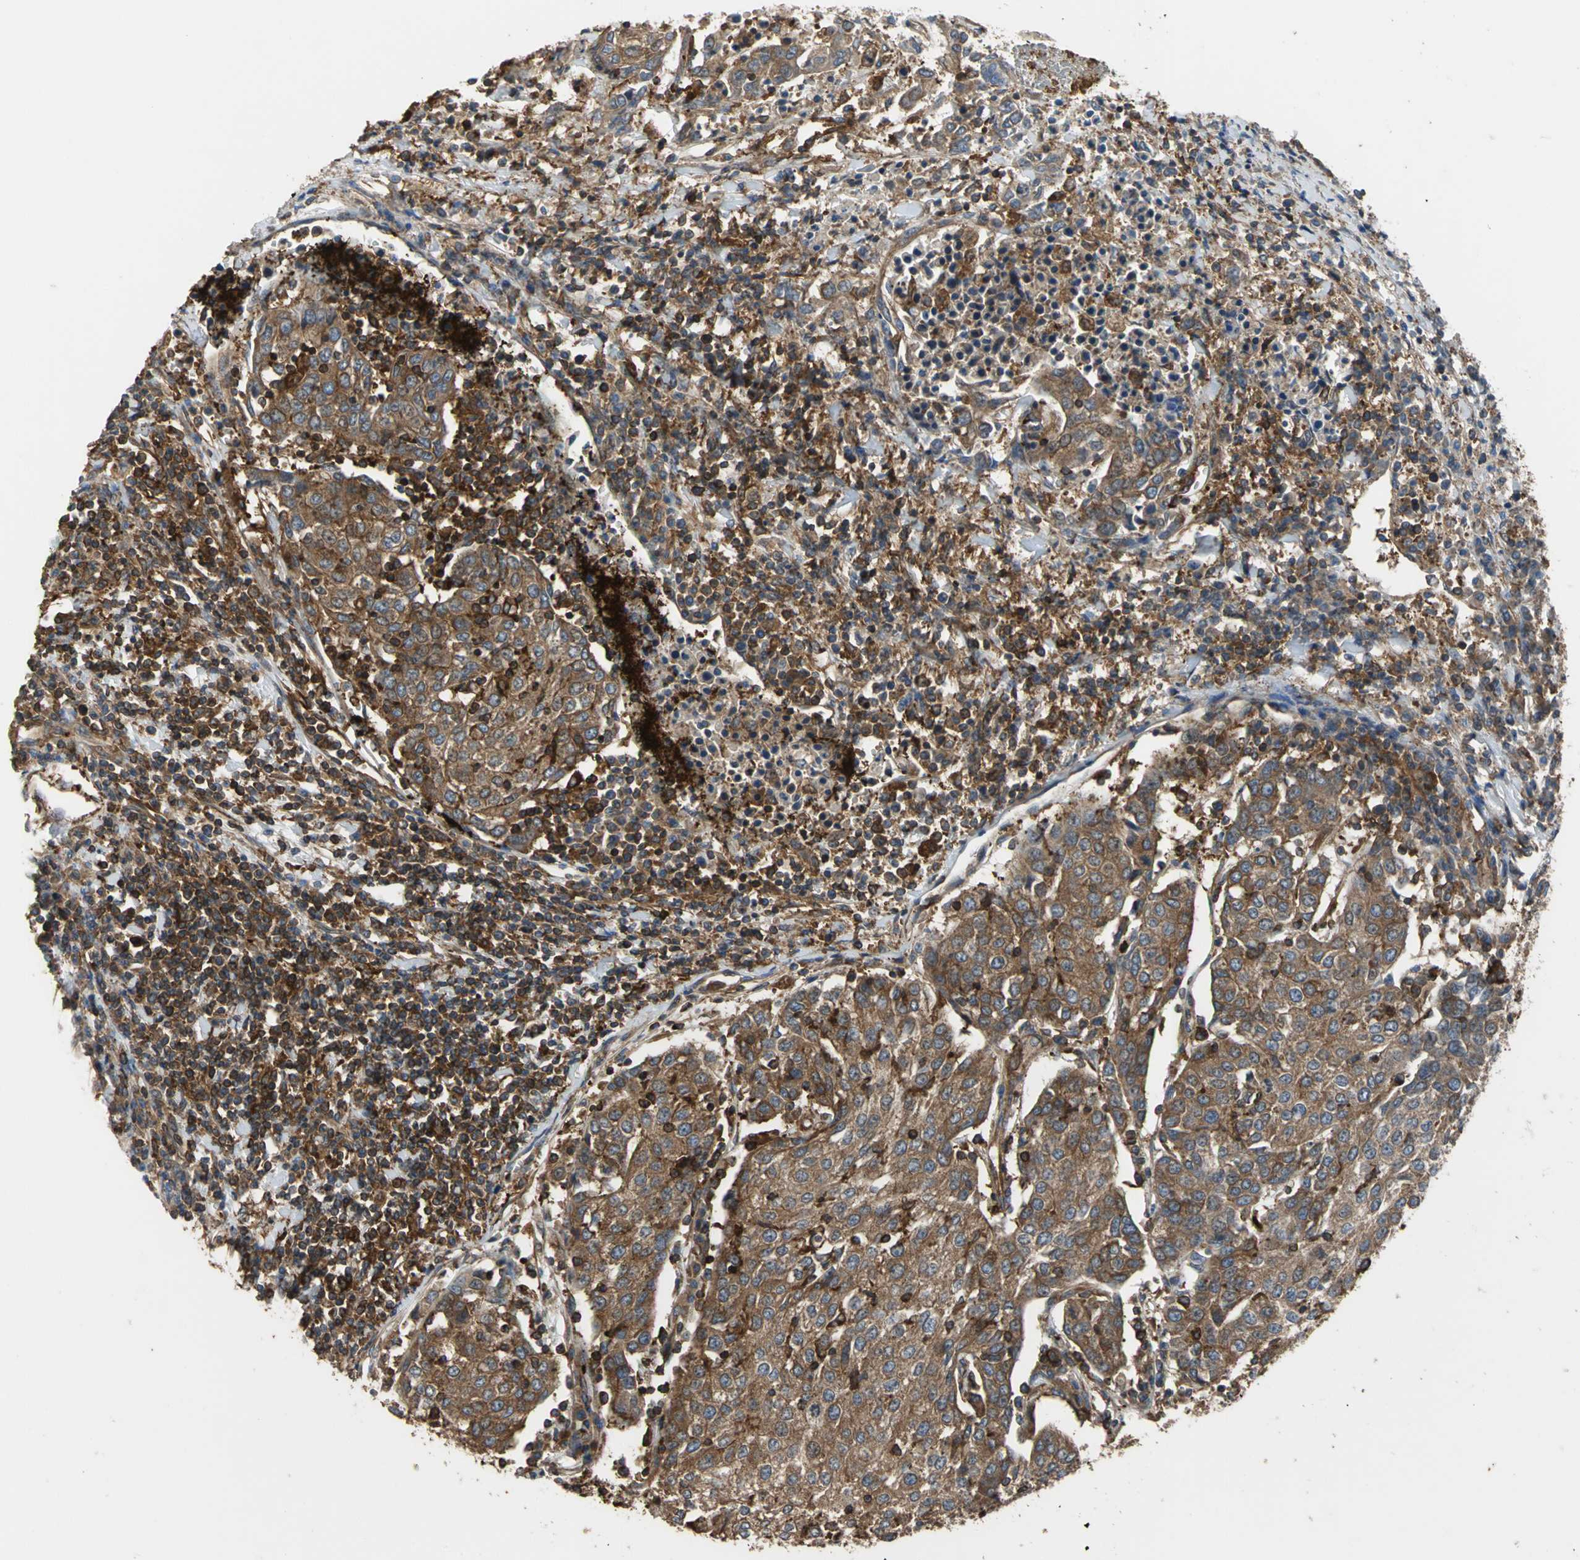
{"staining": {"intensity": "strong", "quantity": ">75%", "location": "cytoplasmic/membranous"}, "tissue": "urothelial cancer", "cell_type": "Tumor cells", "image_type": "cancer", "snomed": [{"axis": "morphology", "description": "Urothelial carcinoma, High grade"}, {"axis": "topography", "description": "Urinary bladder"}], "caption": "Urothelial cancer was stained to show a protein in brown. There is high levels of strong cytoplasmic/membranous positivity in approximately >75% of tumor cells. Using DAB (3,3'-diaminobenzidine) (brown) and hematoxylin (blue) stains, captured at high magnification using brightfield microscopy.", "gene": "TLN1", "patient": {"sex": "female", "age": 85}}